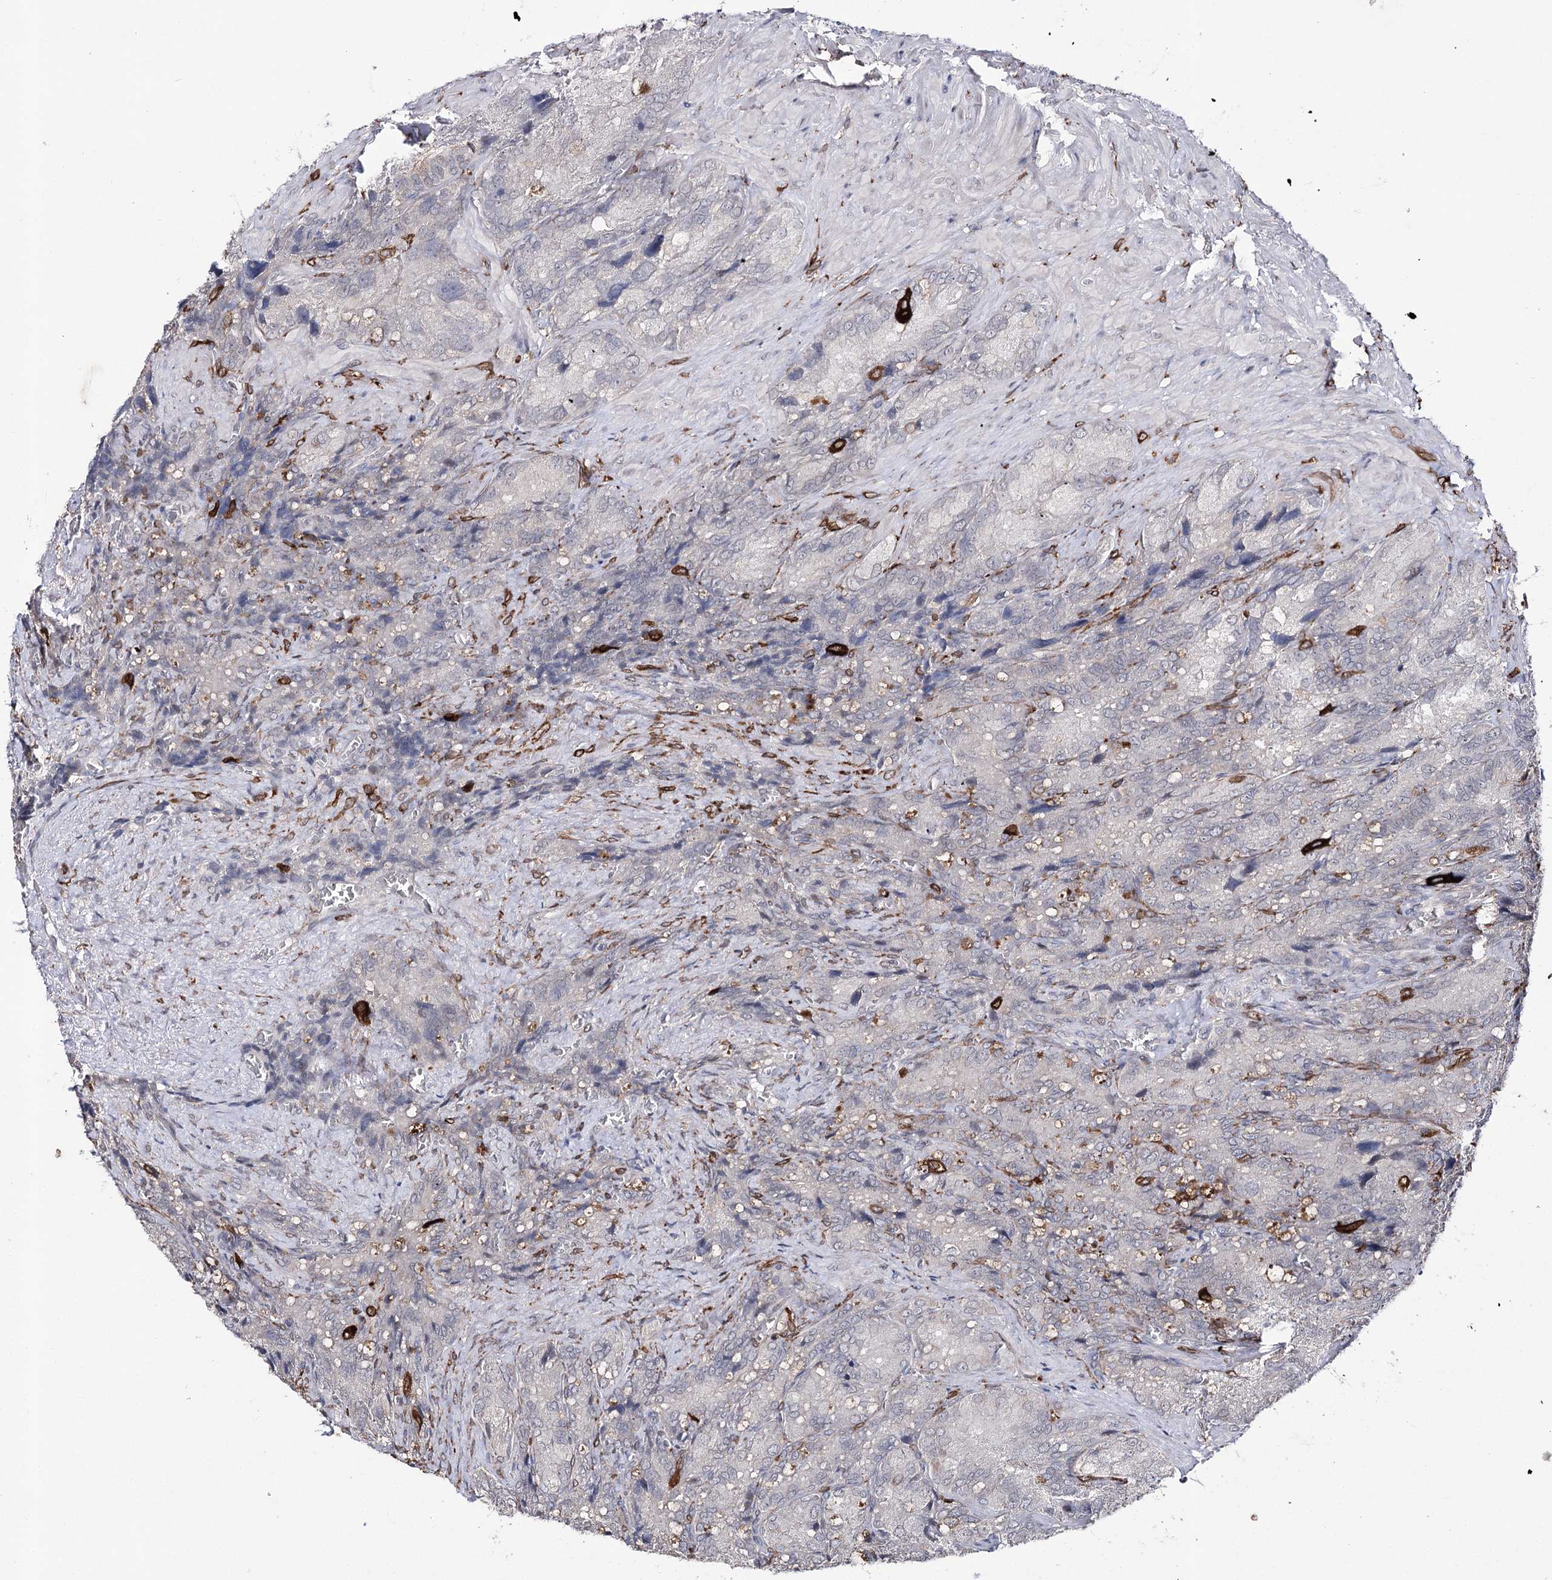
{"staining": {"intensity": "negative", "quantity": "none", "location": "none"}, "tissue": "seminal vesicle", "cell_type": "Glandular cells", "image_type": "normal", "snomed": [{"axis": "morphology", "description": "Normal tissue, NOS"}, {"axis": "topography", "description": "Seminal veicle"}], "caption": "DAB immunohistochemical staining of normal seminal vesicle shows no significant positivity in glandular cells.", "gene": "HSD11B2", "patient": {"sex": "male", "age": 62}}